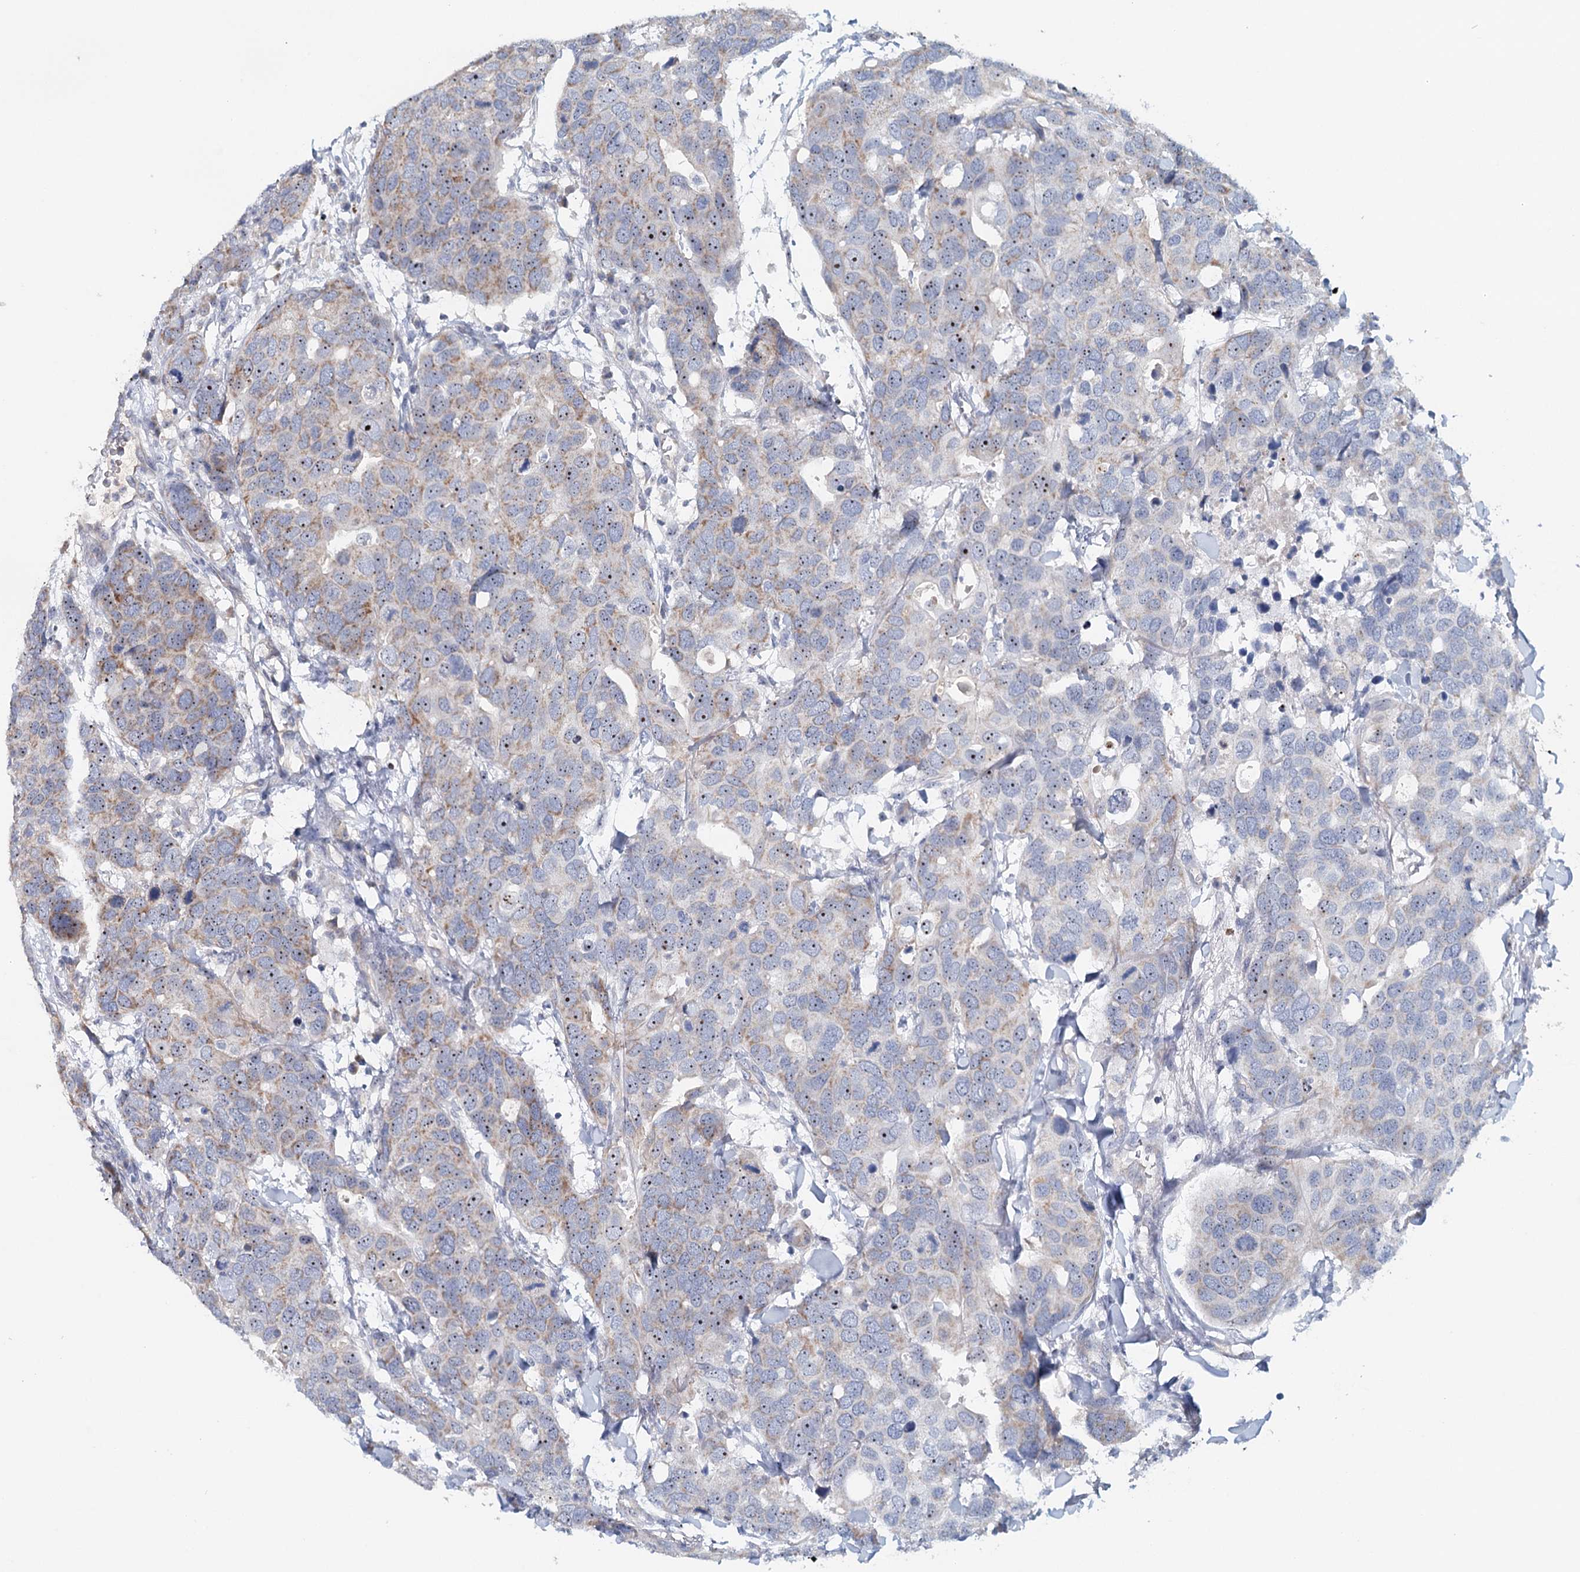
{"staining": {"intensity": "weak", "quantity": "<25%", "location": "cytoplasmic/membranous,nuclear"}, "tissue": "breast cancer", "cell_type": "Tumor cells", "image_type": "cancer", "snomed": [{"axis": "morphology", "description": "Duct carcinoma"}, {"axis": "topography", "description": "Breast"}], "caption": "Protein analysis of breast cancer (intraductal carcinoma) reveals no significant staining in tumor cells.", "gene": "RBM43", "patient": {"sex": "female", "age": 83}}